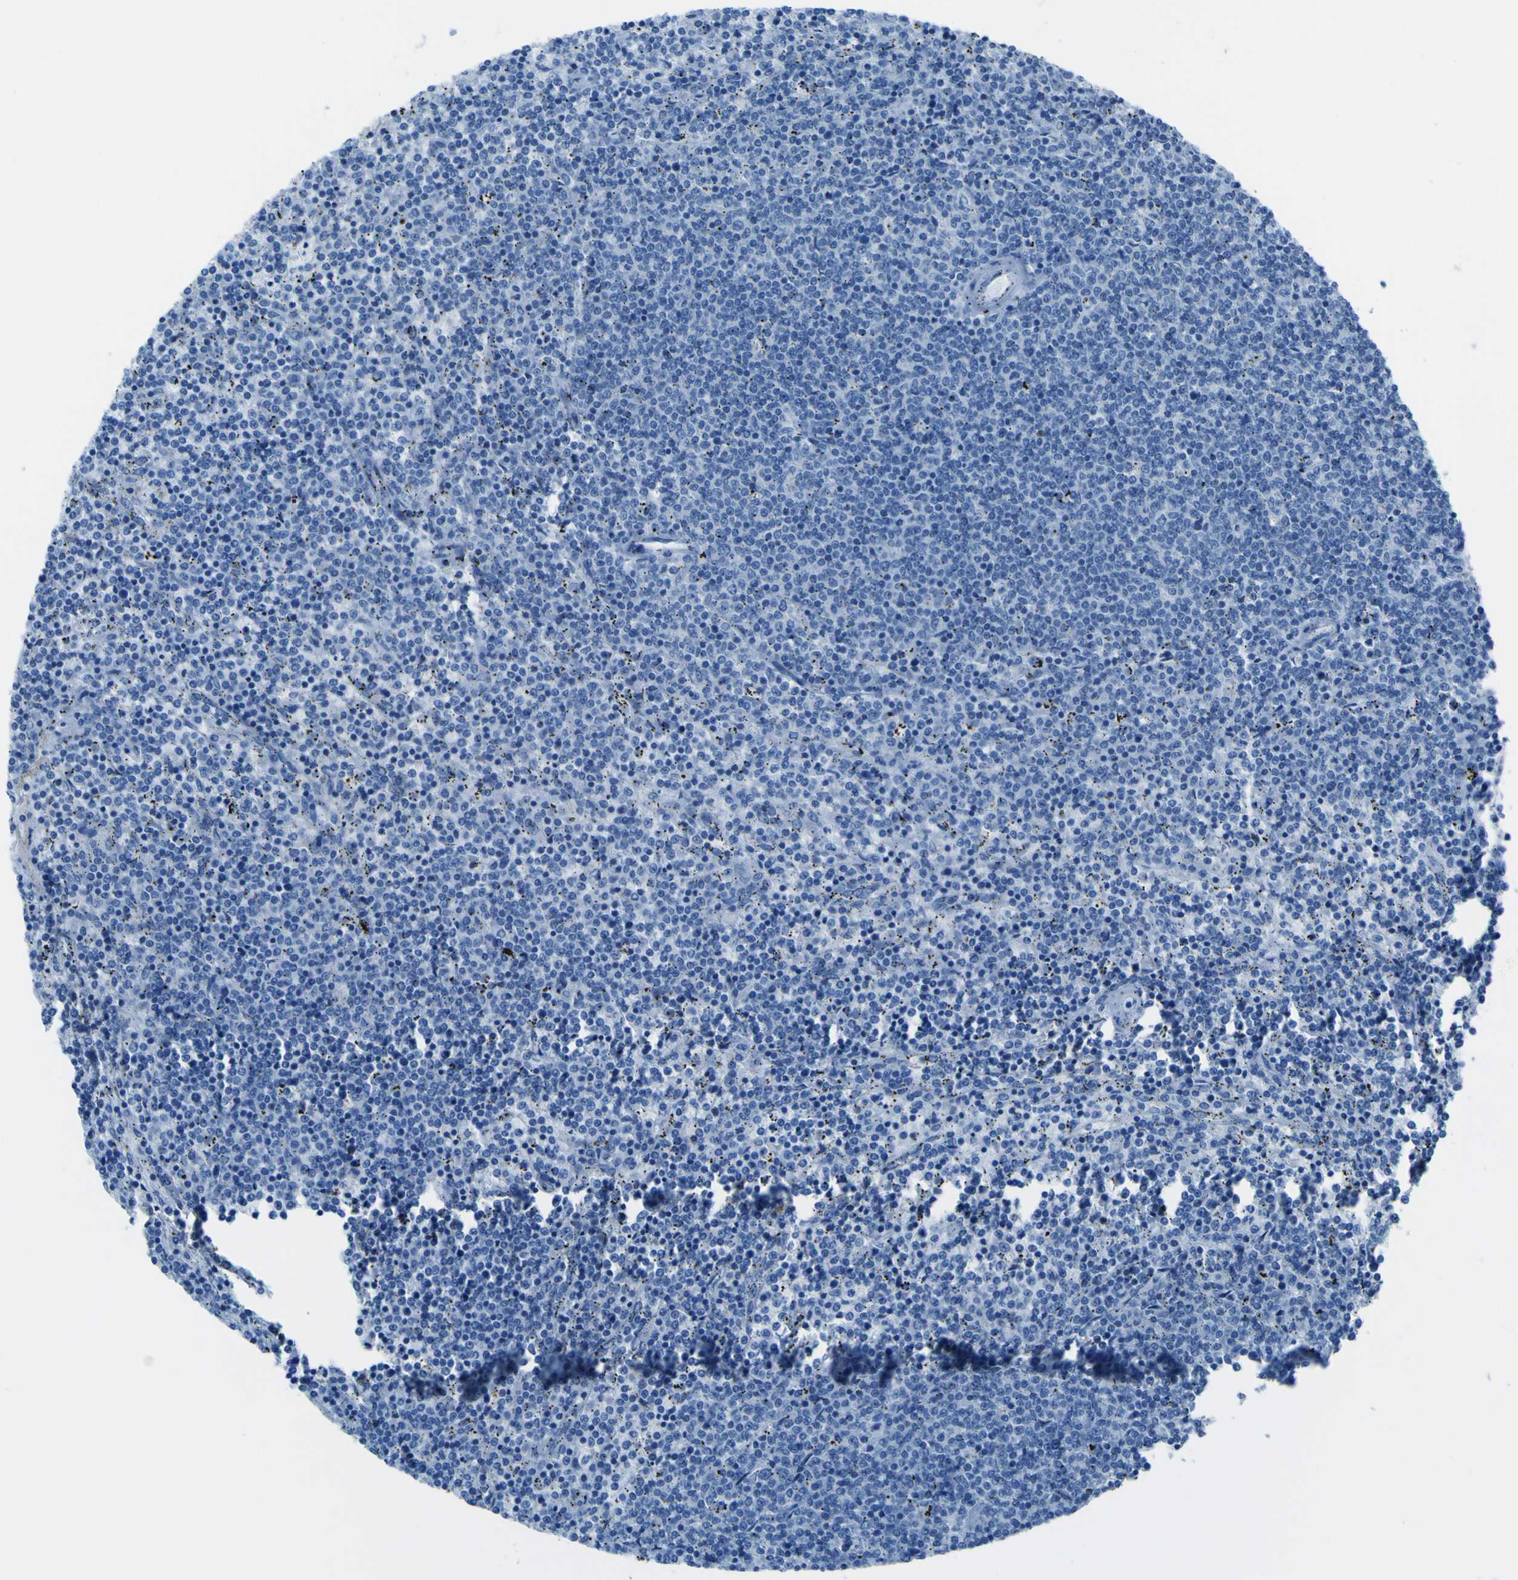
{"staining": {"intensity": "negative", "quantity": "none", "location": "none"}, "tissue": "lymphoma", "cell_type": "Tumor cells", "image_type": "cancer", "snomed": [{"axis": "morphology", "description": "Malignant lymphoma, non-Hodgkin's type, Low grade"}, {"axis": "topography", "description": "Spleen"}], "caption": "Micrograph shows no protein positivity in tumor cells of lymphoma tissue.", "gene": "ACSL1", "patient": {"sex": "female", "age": 50}}